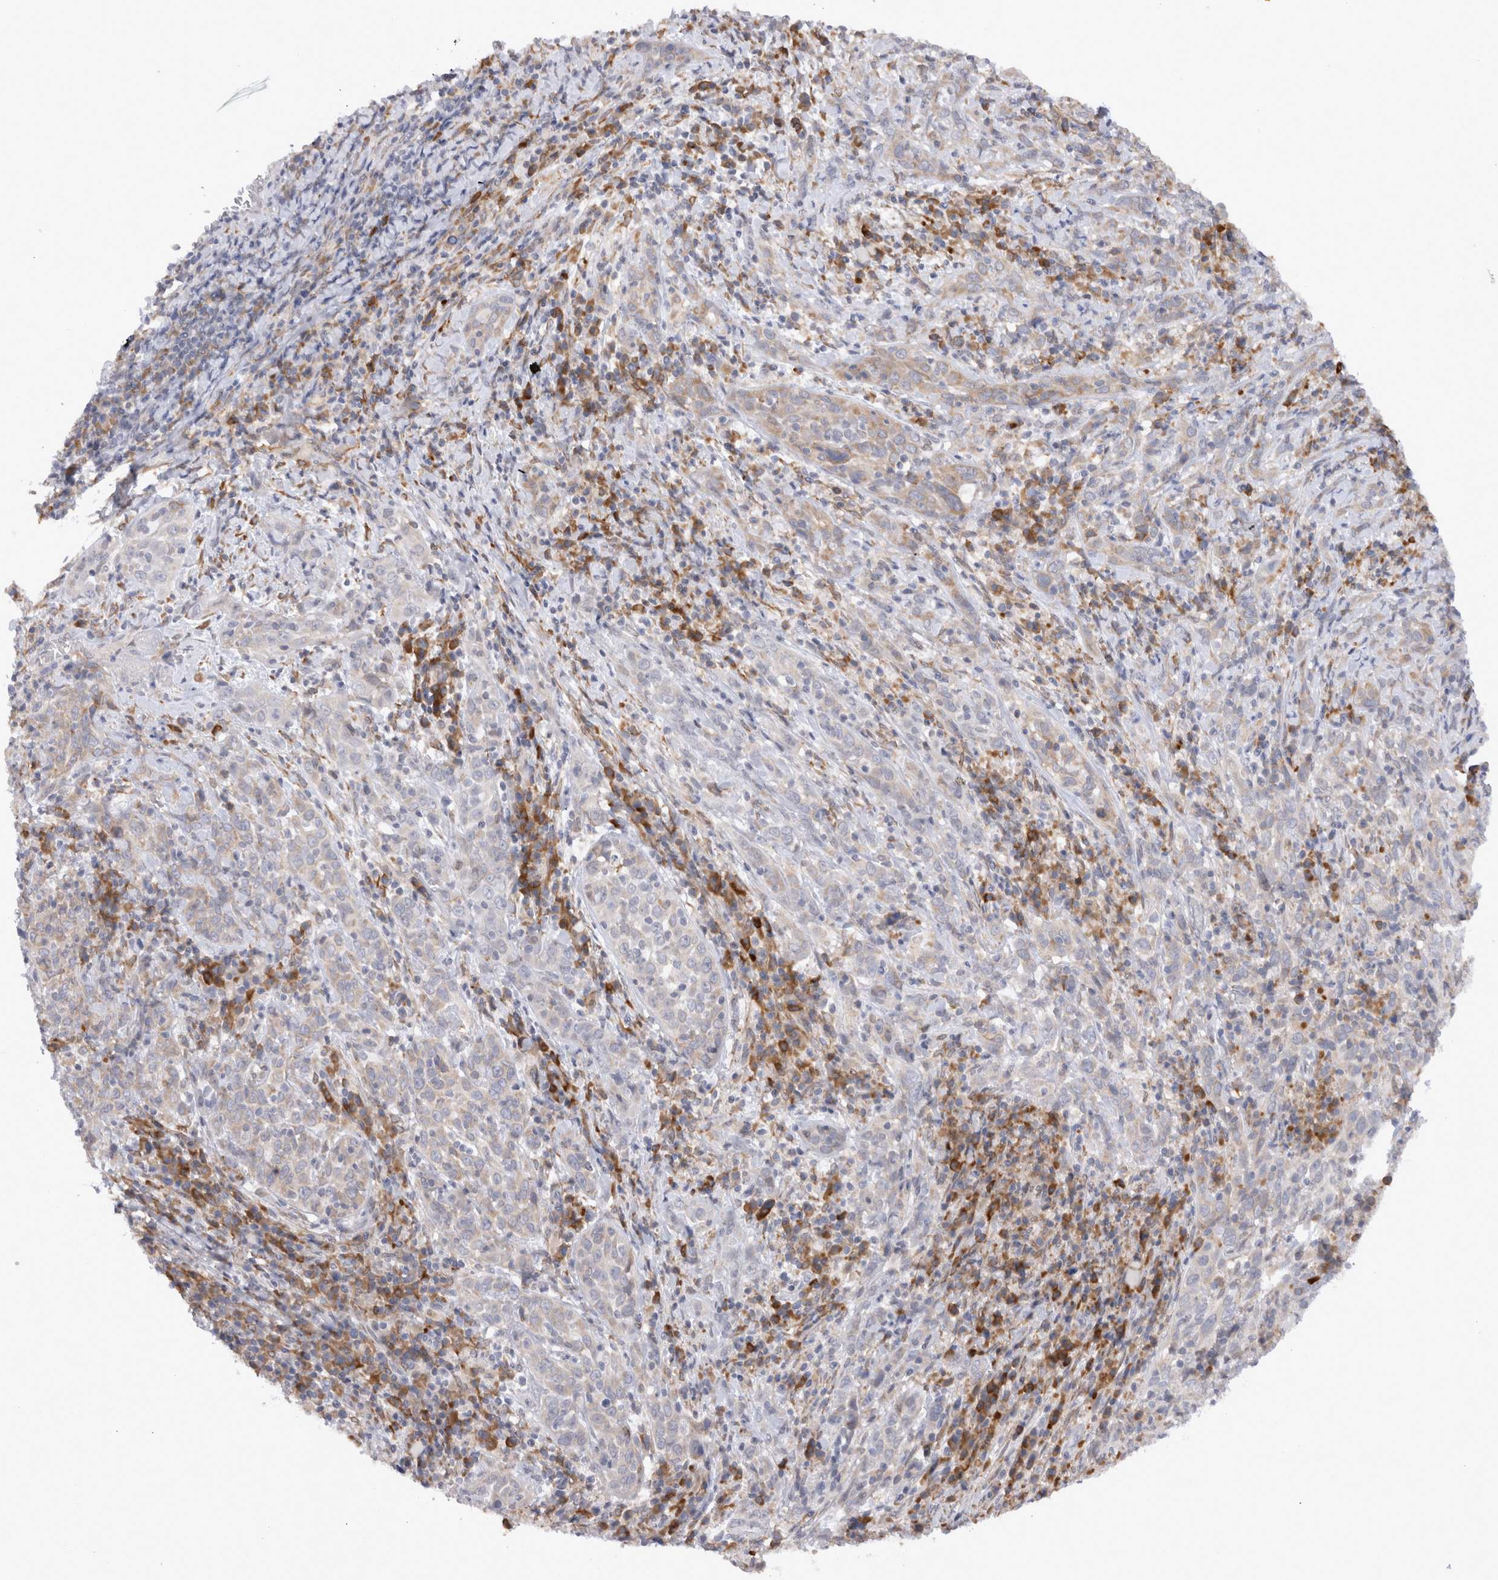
{"staining": {"intensity": "weak", "quantity": "<25%", "location": "cytoplasmic/membranous"}, "tissue": "cervical cancer", "cell_type": "Tumor cells", "image_type": "cancer", "snomed": [{"axis": "morphology", "description": "Squamous cell carcinoma, NOS"}, {"axis": "topography", "description": "Cervix"}], "caption": "This is a micrograph of immunohistochemistry staining of cervical cancer, which shows no expression in tumor cells.", "gene": "VCPIP1", "patient": {"sex": "female", "age": 46}}